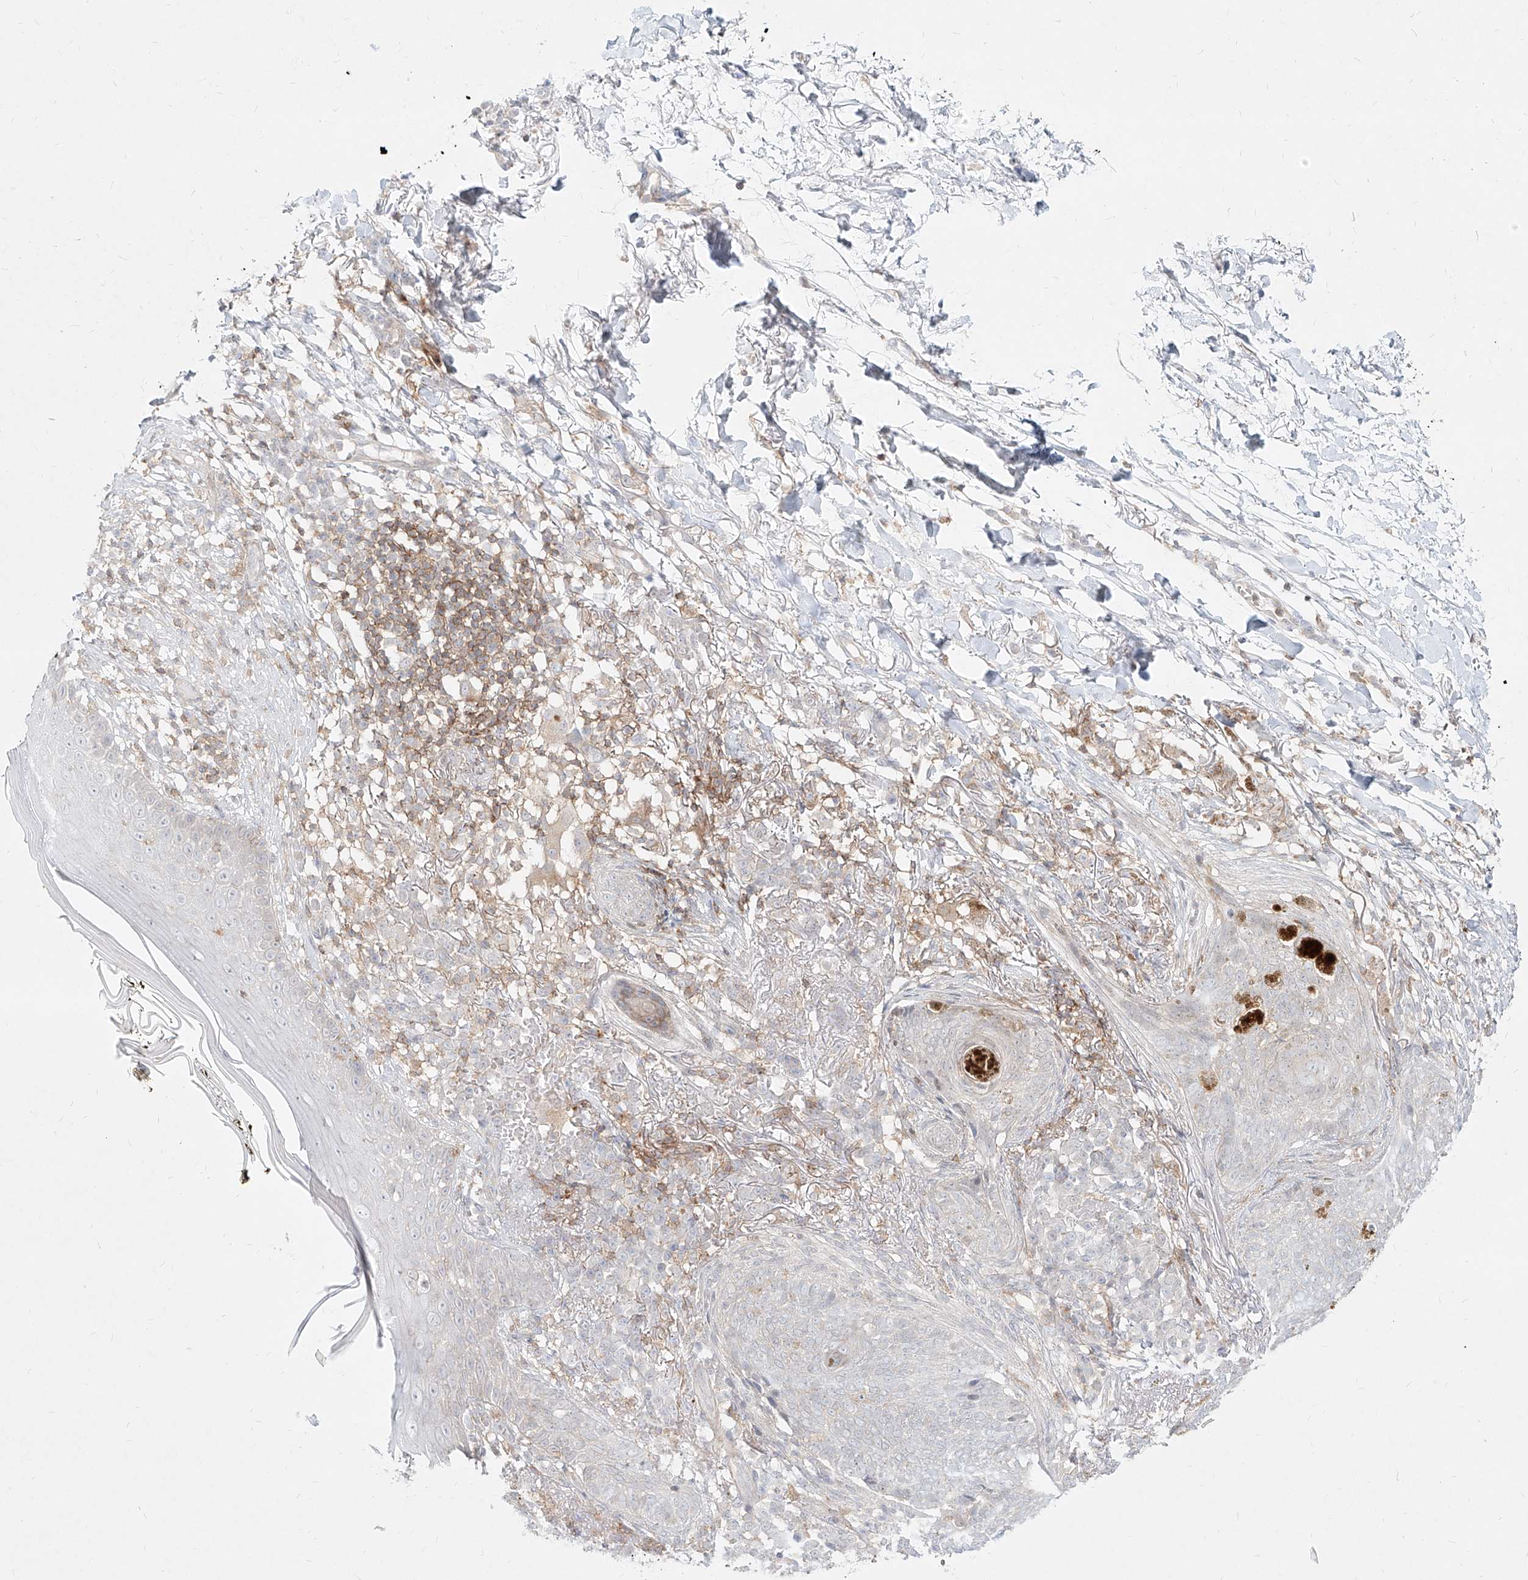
{"staining": {"intensity": "negative", "quantity": "none", "location": "none"}, "tissue": "skin cancer", "cell_type": "Tumor cells", "image_type": "cancer", "snomed": [{"axis": "morphology", "description": "Basal cell carcinoma"}, {"axis": "topography", "description": "Skin"}], "caption": "Immunohistochemical staining of human skin basal cell carcinoma exhibits no significant staining in tumor cells.", "gene": "SLC2A12", "patient": {"sex": "male", "age": 85}}